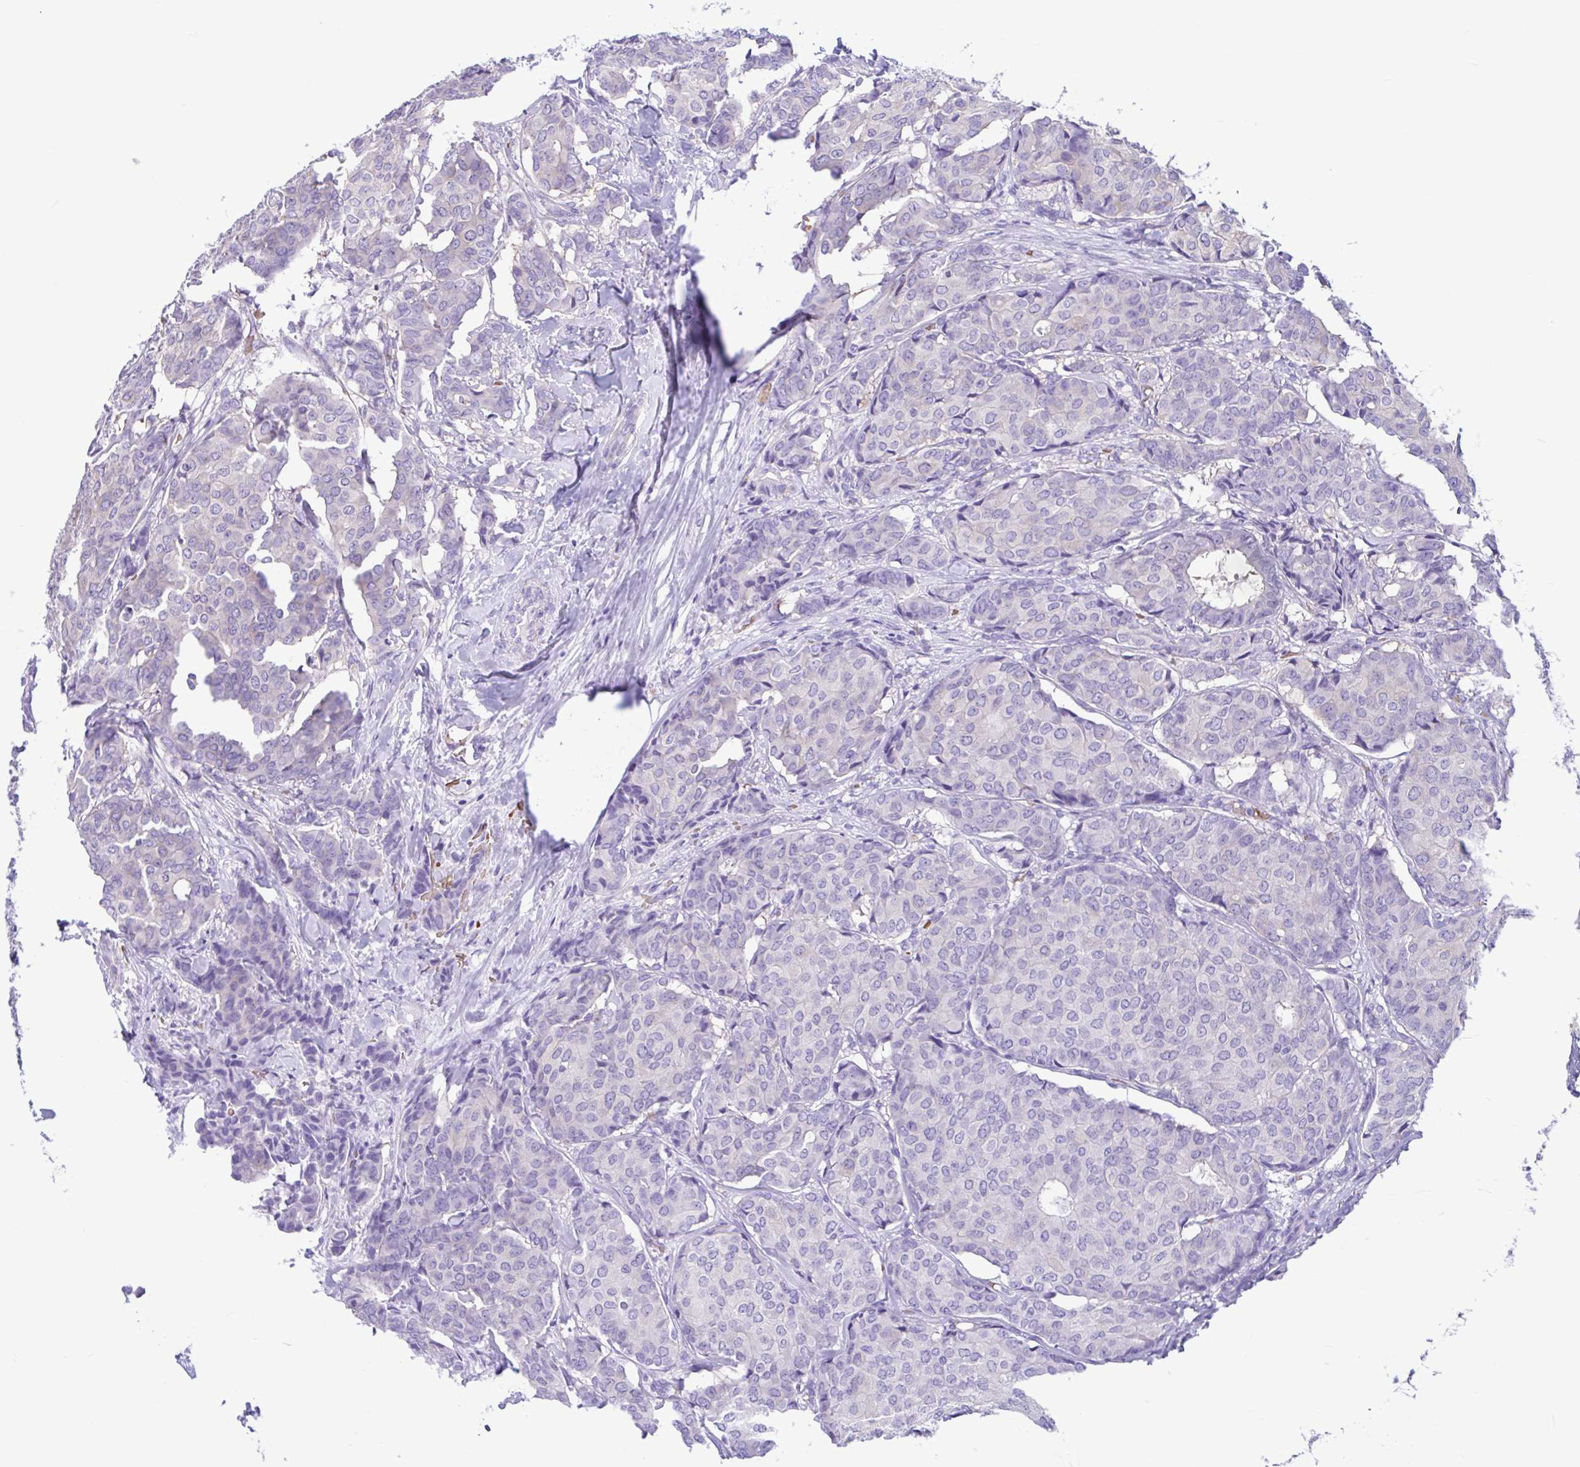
{"staining": {"intensity": "negative", "quantity": "none", "location": "none"}, "tissue": "breast cancer", "cell_type": "Tumor cells", "image_type": "cancer", "snomed": [{"axis": "morphology", "description": "Duct carcinoma"}, {"axis": "topography", "description": "Breast"}], "caption": "Micrograph shows no significant protein positivity in tumor cells of breast cancer.", "gene": "TMEM79", "patient": {"sex": "female", "age": 75}}